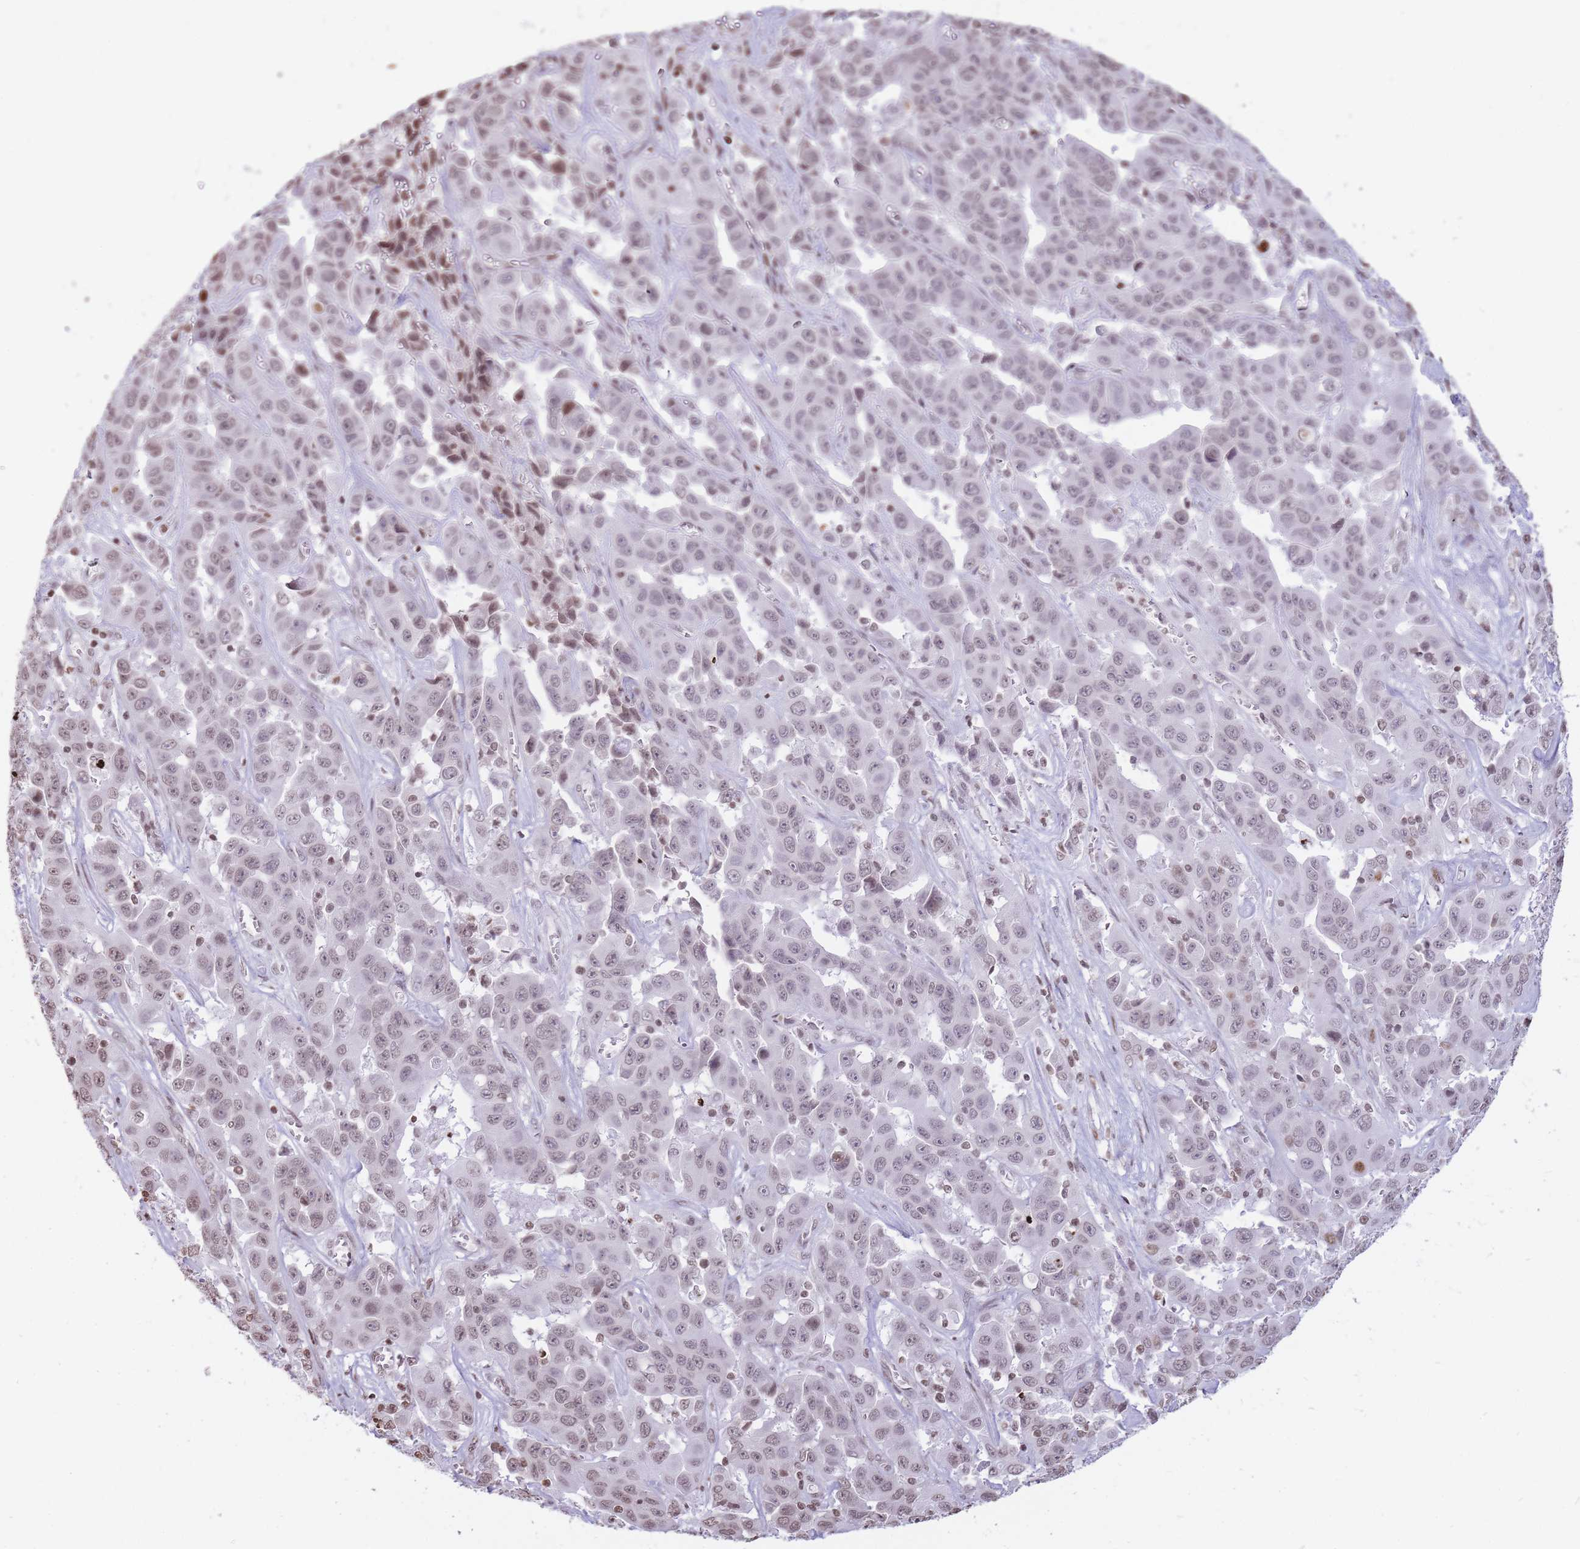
{"staining": {"intensity": "moderate", "quantity": ">75%", "location": "nuclear"}, "tissue": "liver cancer", "cell_type": "Tumor cells", "image_type": "cancer", "snomed": [{"axis": "morphology", "description": "Cholangiocarcinoma"}, {"axis": "topography", "description": "Liver"}], "caption": "A micrograph of cholangiocarcinoma (liver) stained for a protein exhibits moderate nuclear brown staining in tumor cells. The staining was performed using DAB to visualize the protein expression in brown, while the nuclei were stained in blue with hematoxylin (Magnification: 20x).", "gene": "SHISAL1", "patient": {"sex": "female", "age": 52}}